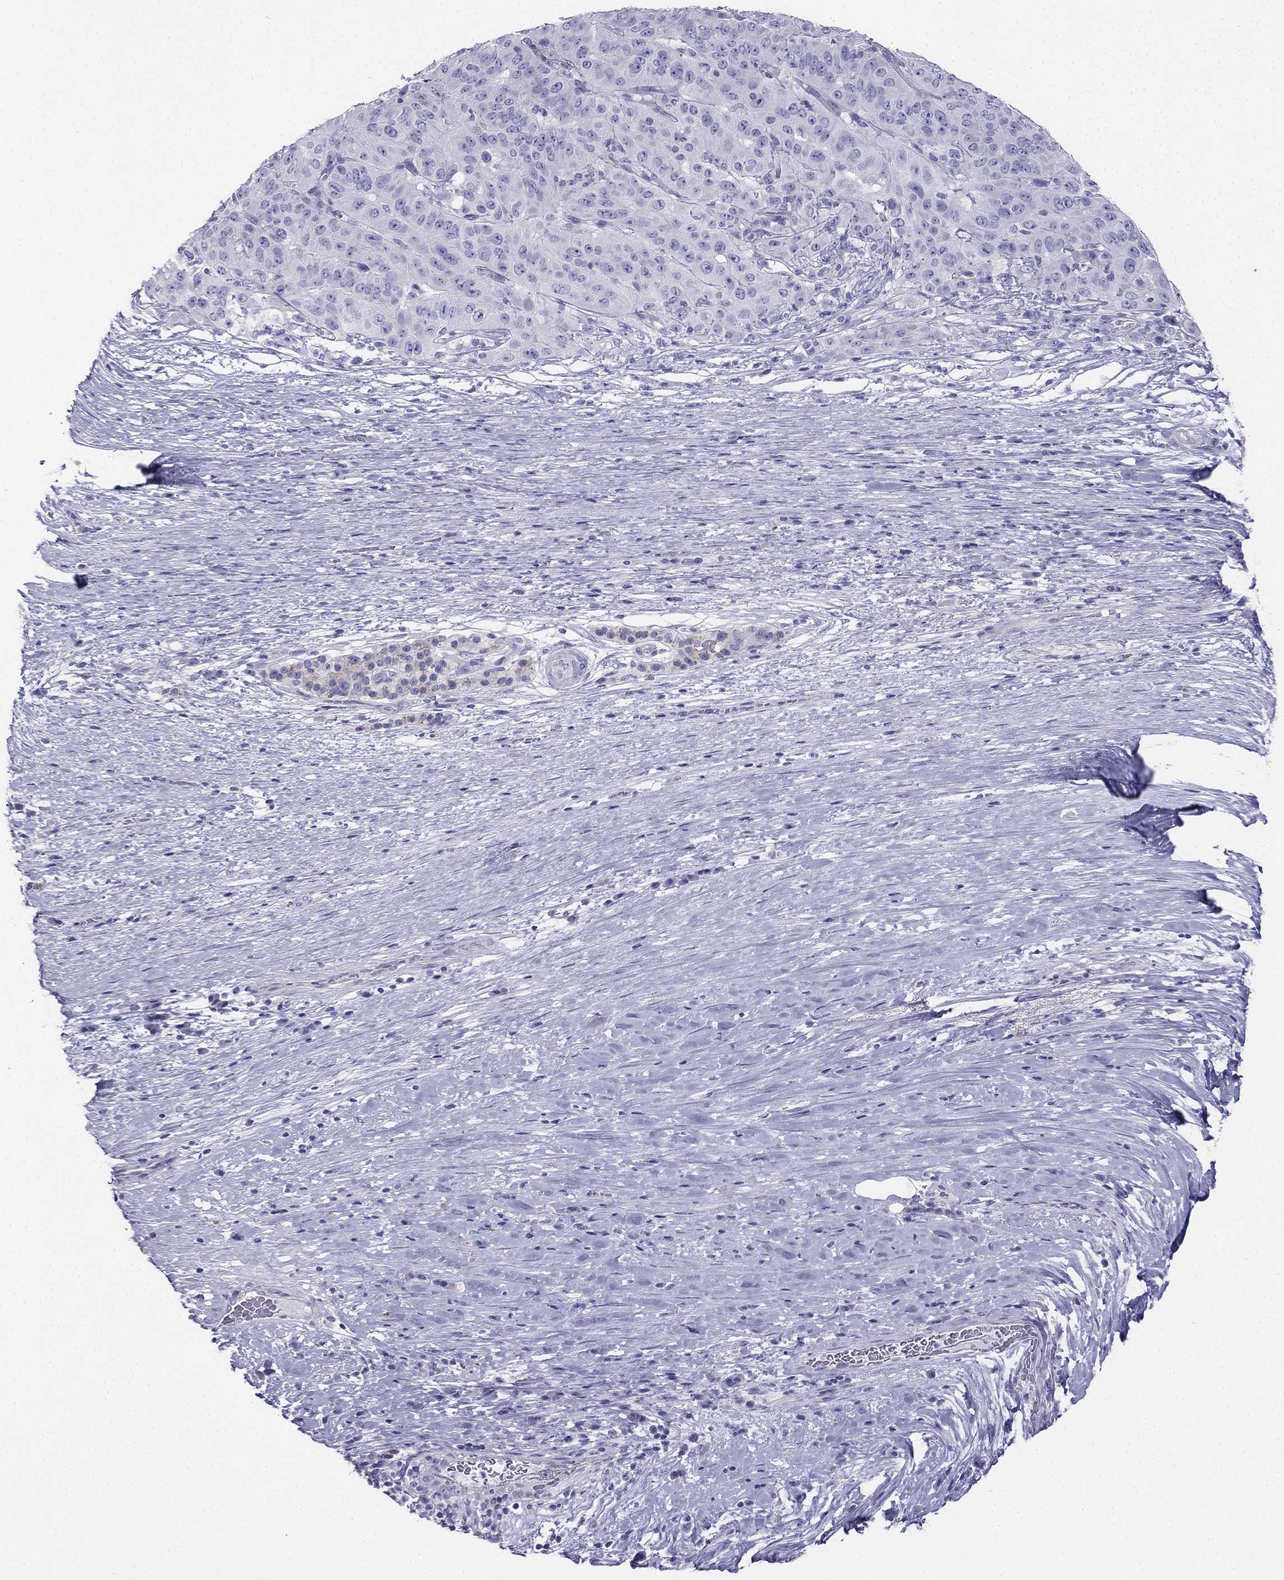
{"staining": {"intensity": "negative", "quantity": "none", "location": "none"}, "tissue": "pancreatic cancer", "cell_type": "Tumor cells", "image_type": "cancer", "snomed": [{"axis": "morphology", "description": "Adenocarcinoma, NOS"}, {"axis": "topography", "description": "Pancreas"}], "caption": "There is no significant expression in tumor cells of adenocarcinoma (pancreatic). The staining is performed using DAB (3,3'-diaminobenzidine) brown chromogen with nuclei counter-stained in using hematoxylin.", "gene": "ALOXE3", "patient": {"sex": "male", "age": 63}}